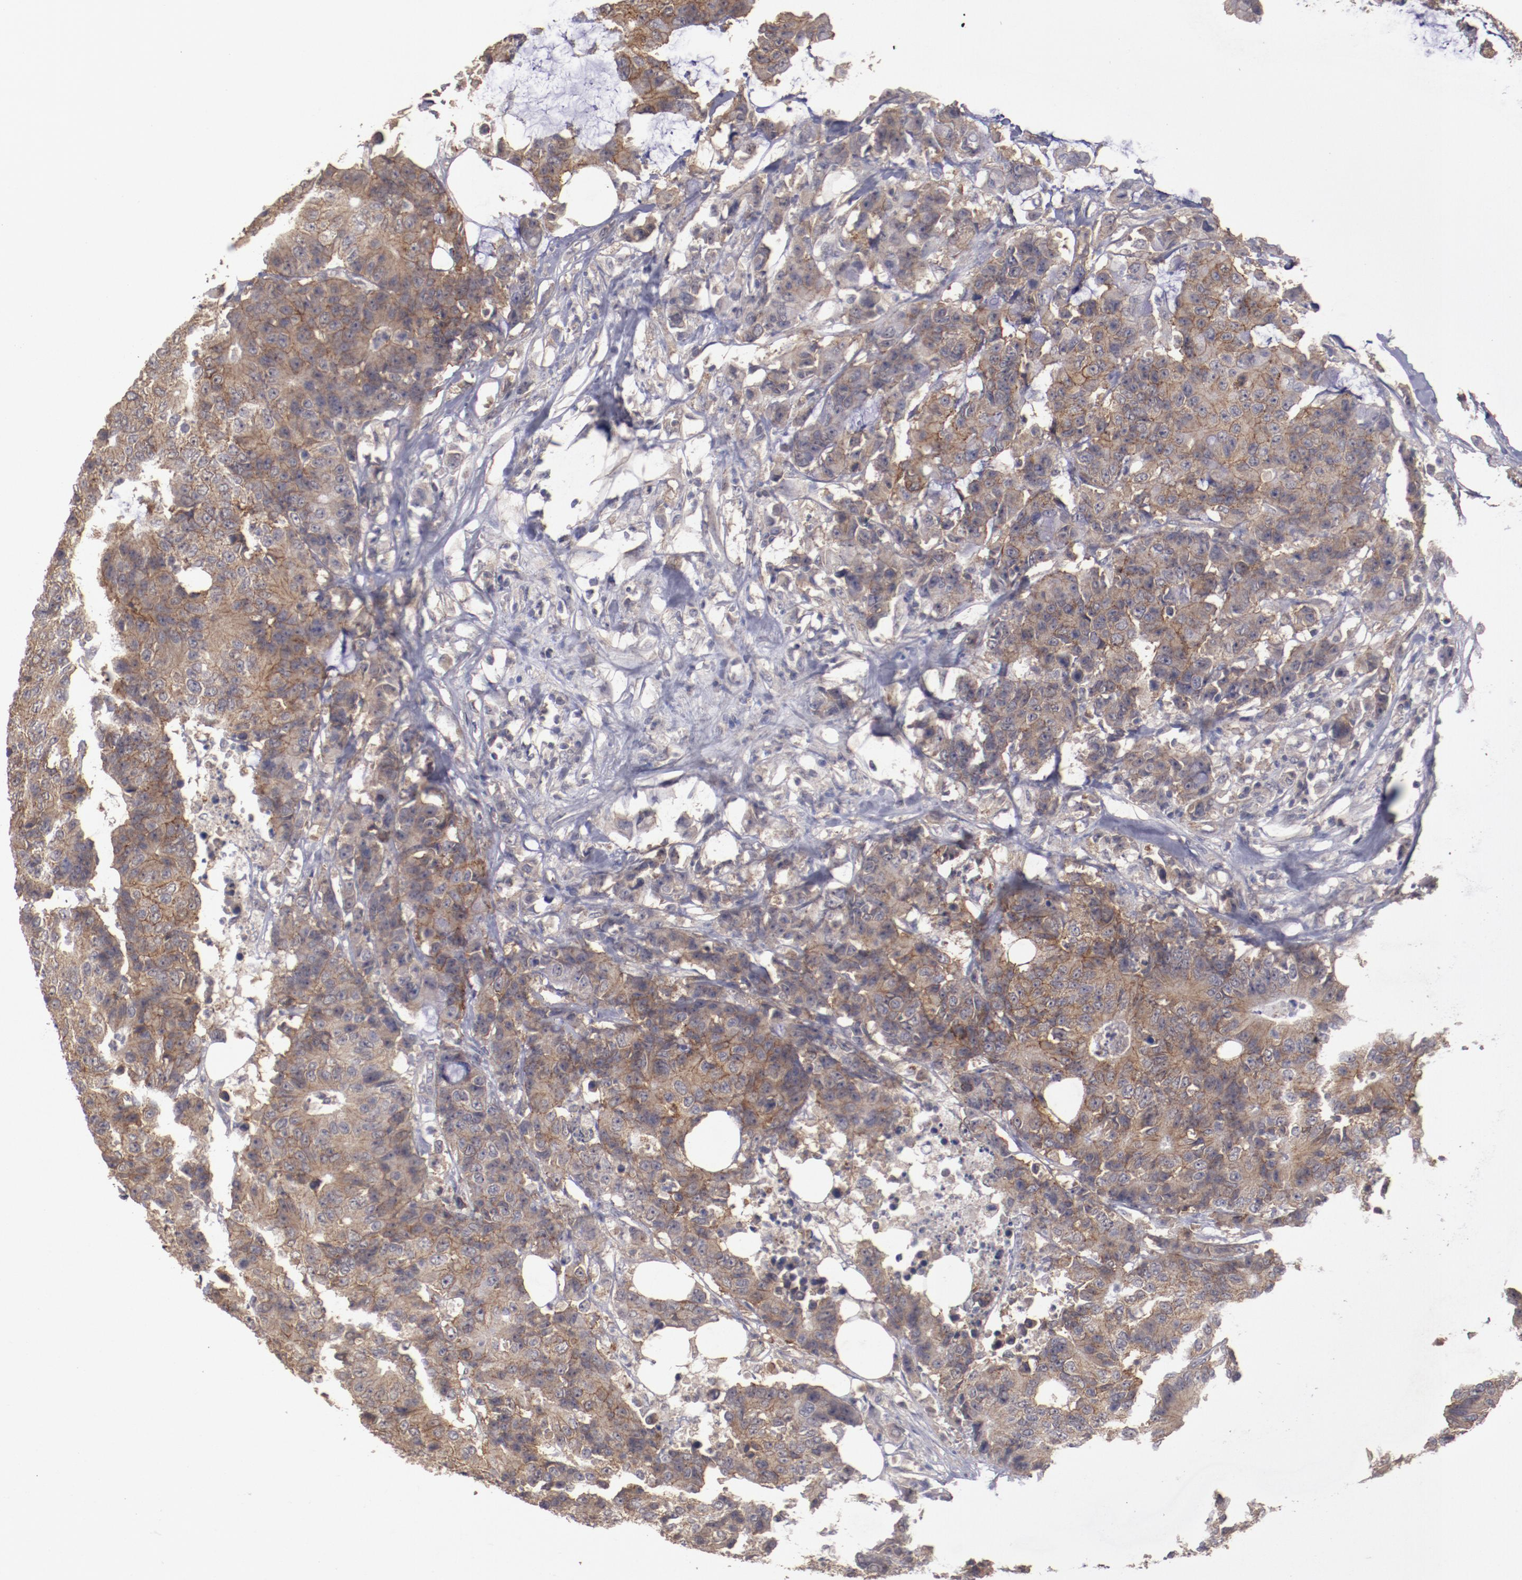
{"staining": {"intensity": "moderate", "quantity": ">75%", "location": "cytoplasmic/membranous"}, "tissue": "colorectal cancer", "cell_type": "Tumor cells", "image_type": "cancer", "snomed": [{"axis": "morphology", "description": "Adenocarcinoma, NOS"}, {"axis": "topography", "description": "Colon"}], "caption": "A brown stain highlights moderate cytoplasmic/membranous positivity of a protein in colorectal cancer tumor cells.", "gene": "FAT1", "patient": {"sex": "female", "age": 86}}